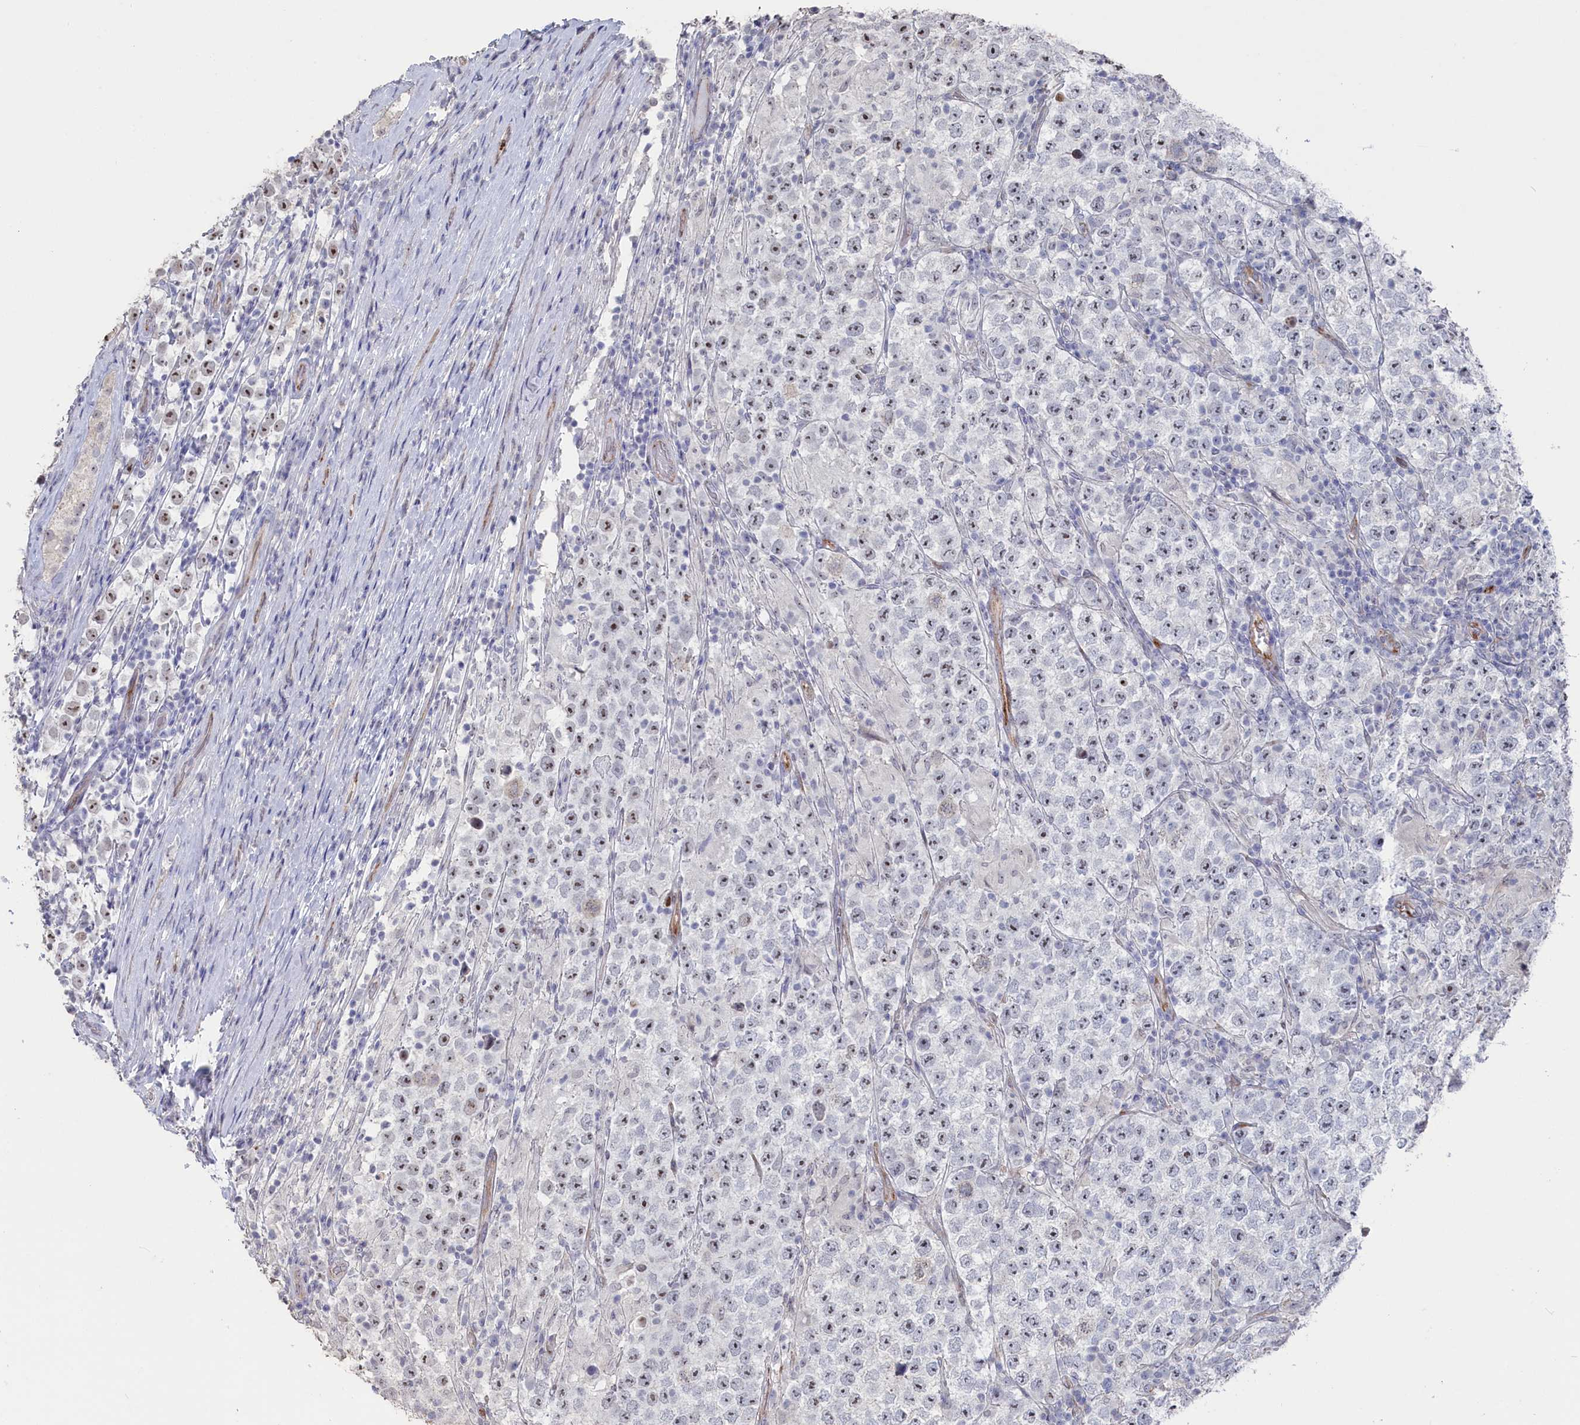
{"staining": {"intensity": "weak", "quantity": "25%-75%", "location": "nuclear"}, "tissue": "testis cancer", "cell_type": "Tumor cells", "image_type": "cancer", "snomed": [{"axis": "morphology", "description": "Normal tissue, NOS"}, {"axis": "morphology", "description": "Urothelial carcinoma, High grade"}, {"axis": "morphology", "description": "Seminoma, NOS"}, {"axis": "morphology", "description": "Carcinoma, Embryonal, NOS"}, {"axis": "topography", "description": "Urinary bladder"}, {"axis": "topography", "description": "Testis"}], "caption": "This is an image of immunohistochemistry staining of testis seminoma, which shows weak expression in the nuclear of tumor cells.", "gene": "SEMG2", "patient": {"sex": "male", "age": 41}}